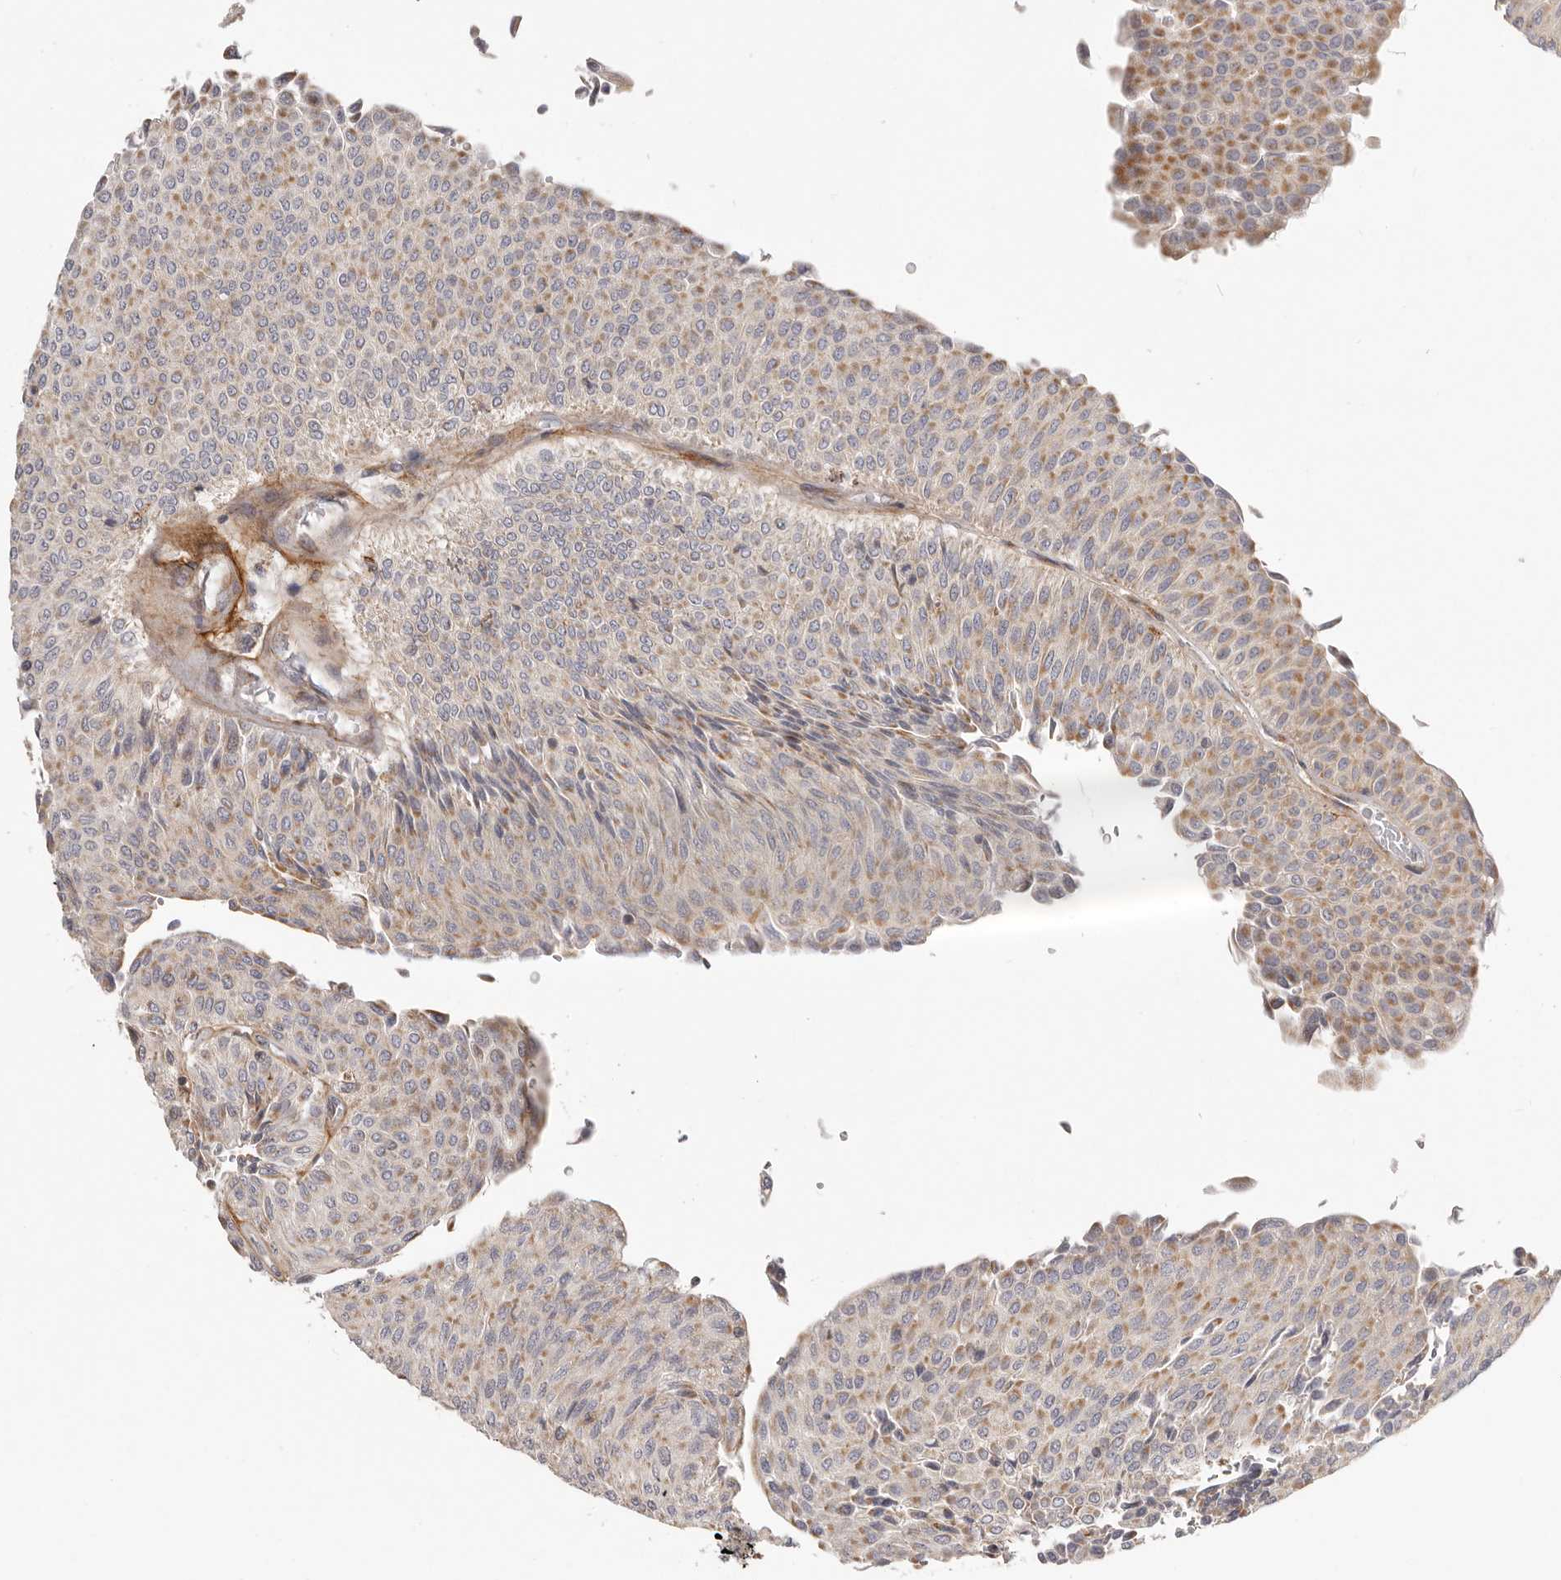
{"staining": {"intensity": "moderate", "quantity": ">75%", "location": "cytoplasmic/membranous"}, "tissue": "urothelial cancer", "cell_type": "Tumor cells", "image_type": "cancer", "snomed": [{"axis": "morphology", "description": "Urothelial carcinoma, Low grade"}, {"axis": "topography", "description": "Urinary bladder"}], "caption": "This histopathology image displays IHC staining of low-grade urothelial carcinoma, with medium moderate cytoplasmic/membranous staining in approximately >75% of tumor cells.", "gene": "MRPS10", "patient": {"sex": "male", "age": 78}}